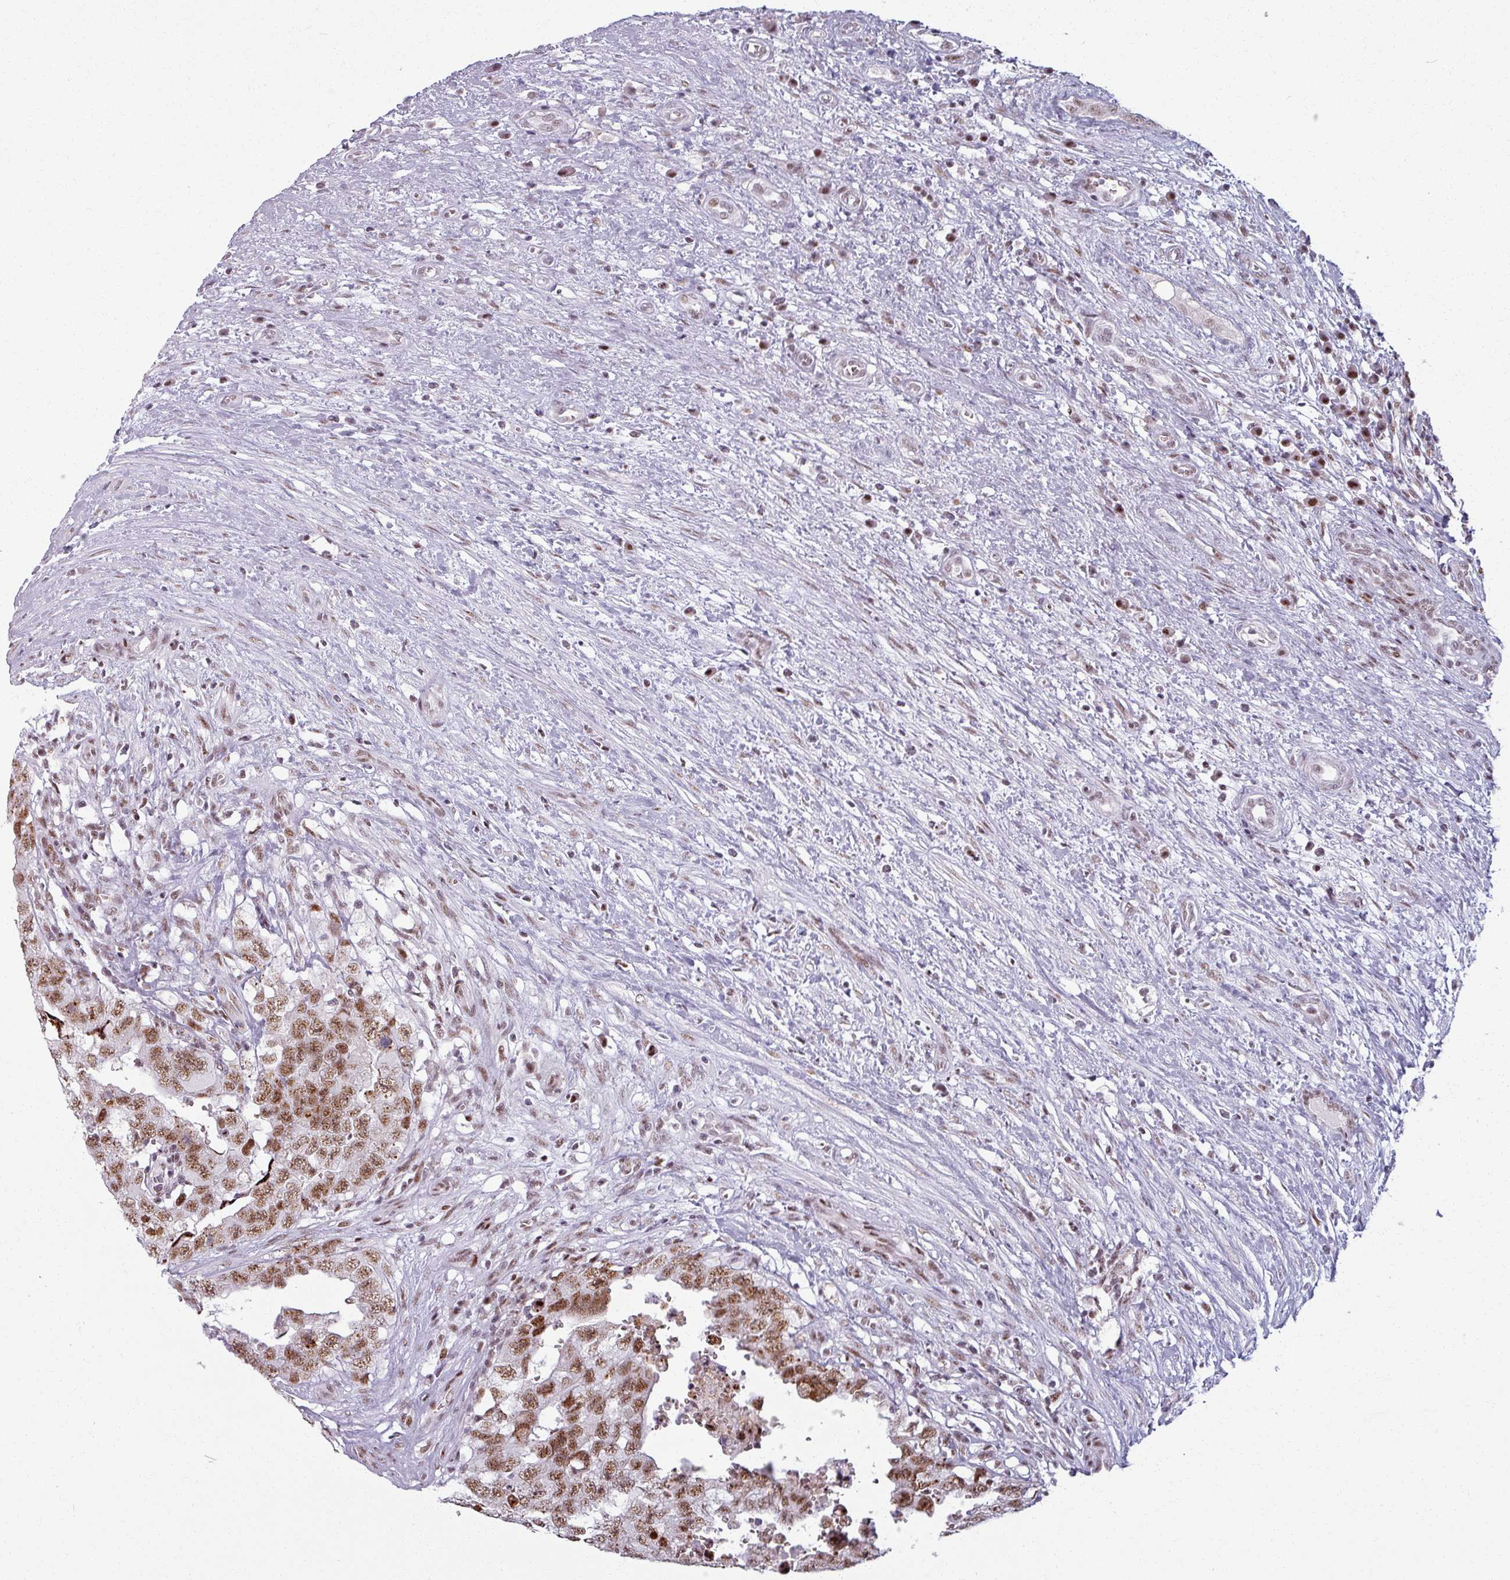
{"staining": {"intensity": "moderate", "quantity": ">75%", "location": "nuclear"}, "tissue": "testis cancer", "cell_type": "Tumor cells", "image_type": "cancer", "snomed": [{"axis": "morphology", "description": "Seminoma, NOS"}, {"axis": "morphology", "description": "Carcinoma, Embryonal, NOS"}, {"axis": "topography", "description": "Testis"}], "caption": "High-magnification brightfield microscopy of testis cancer (seminoma) stained with DAB (brown) and counterstained with hematoxylin (blue). tumor cells exhibit moderate nuclear expression is seen in about>75% of cells.", "gene": "NCOR1", "patient": {"sex": "male", "age": 29}}